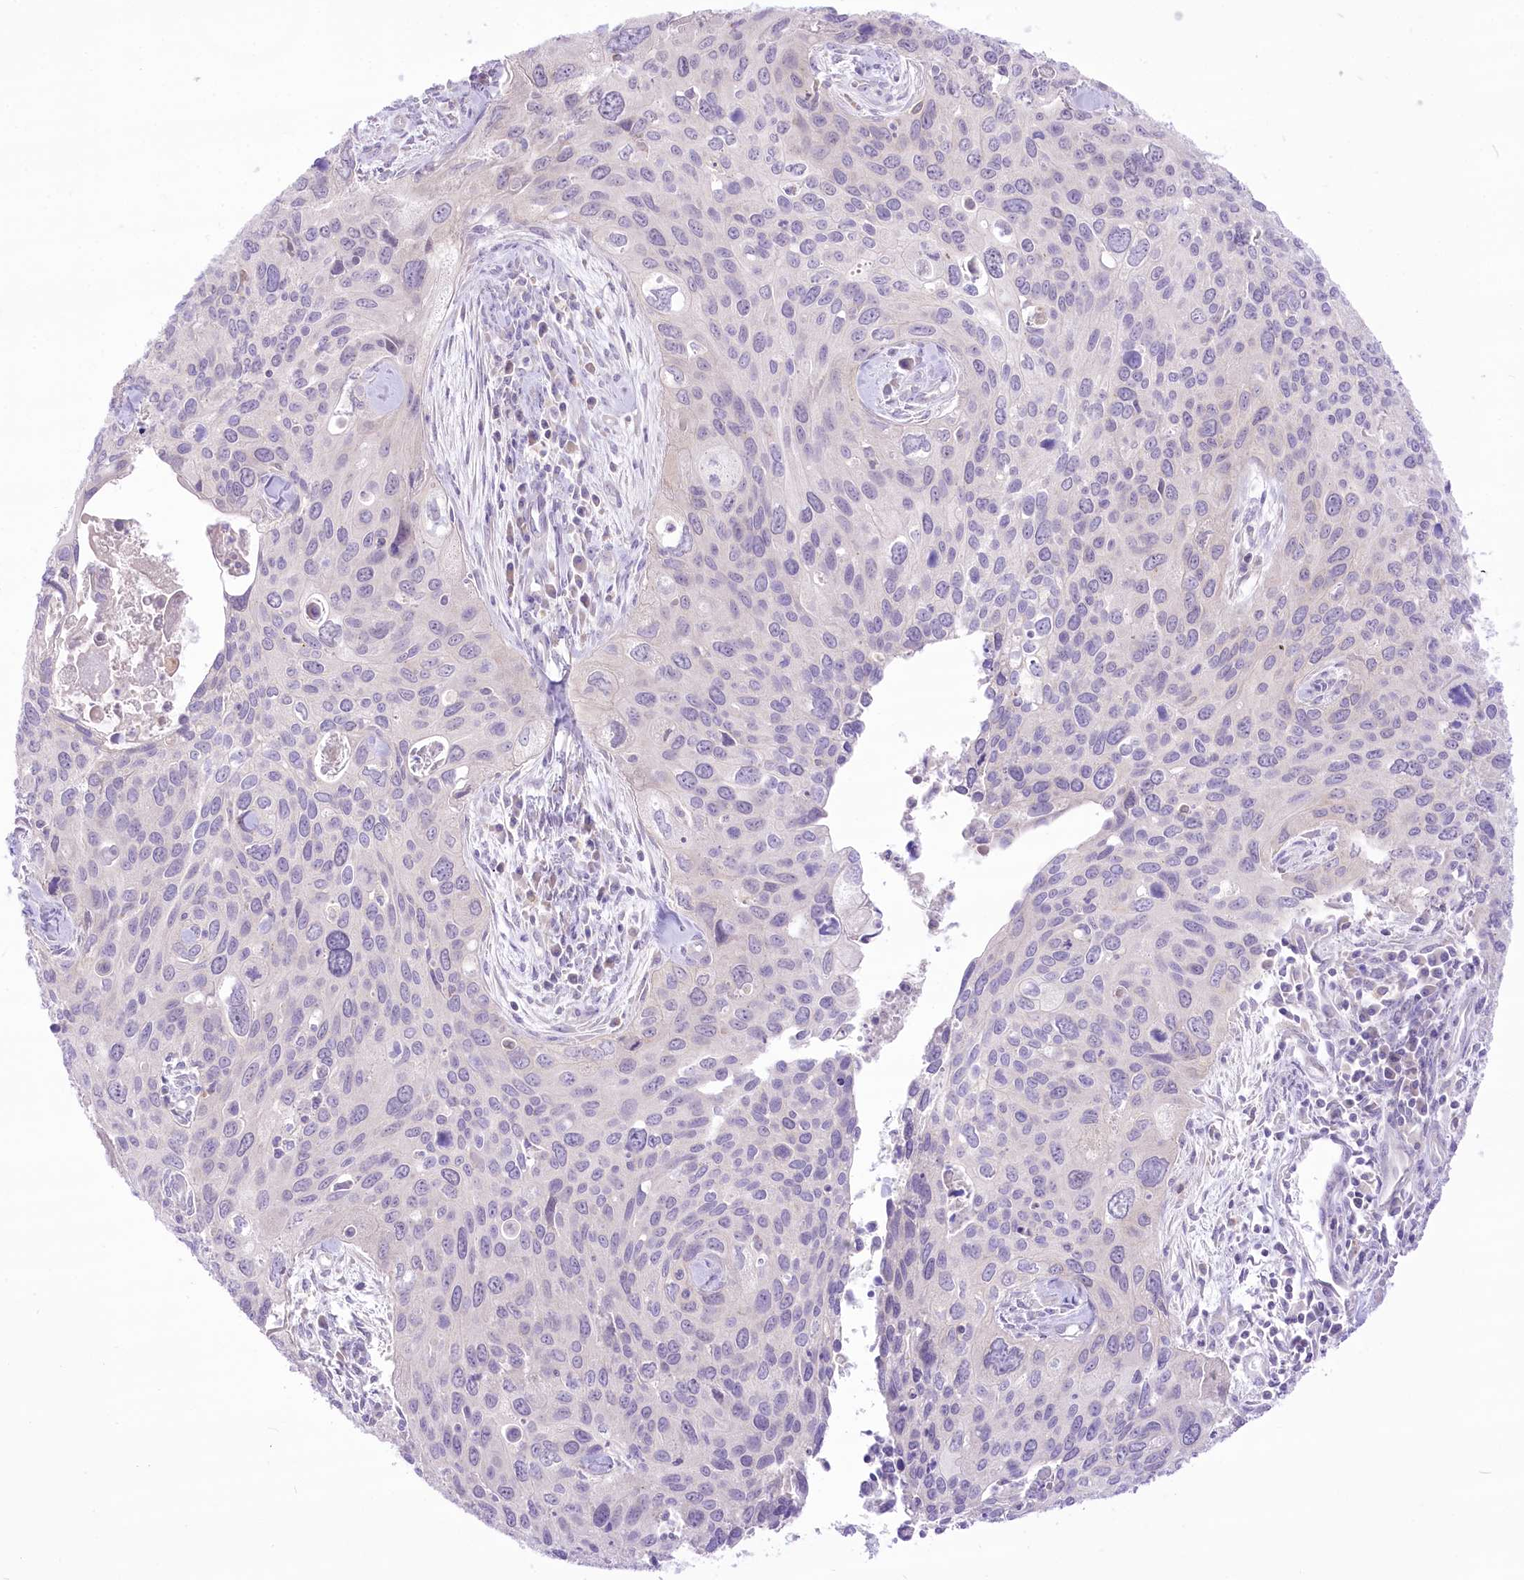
{"staining": {"intensity": "negative", "quantity": "none", "location": "none"}, "tissue": "cervical cancer", "cell_type": "Tumor cells", "image_type": "cancer", "snomed": [{"axis": "morphology", "description": "Squamous cell carcinoma, NOS"}, {"axis": "topography", "description": "Cervix"}], "caption": "A micrograph of cervical squamous cell carcinoma stained for a protein exhibits no brown staining in tumor cells.", "gene": "HELT", "patient": {"sex": "female", "age": 55}}